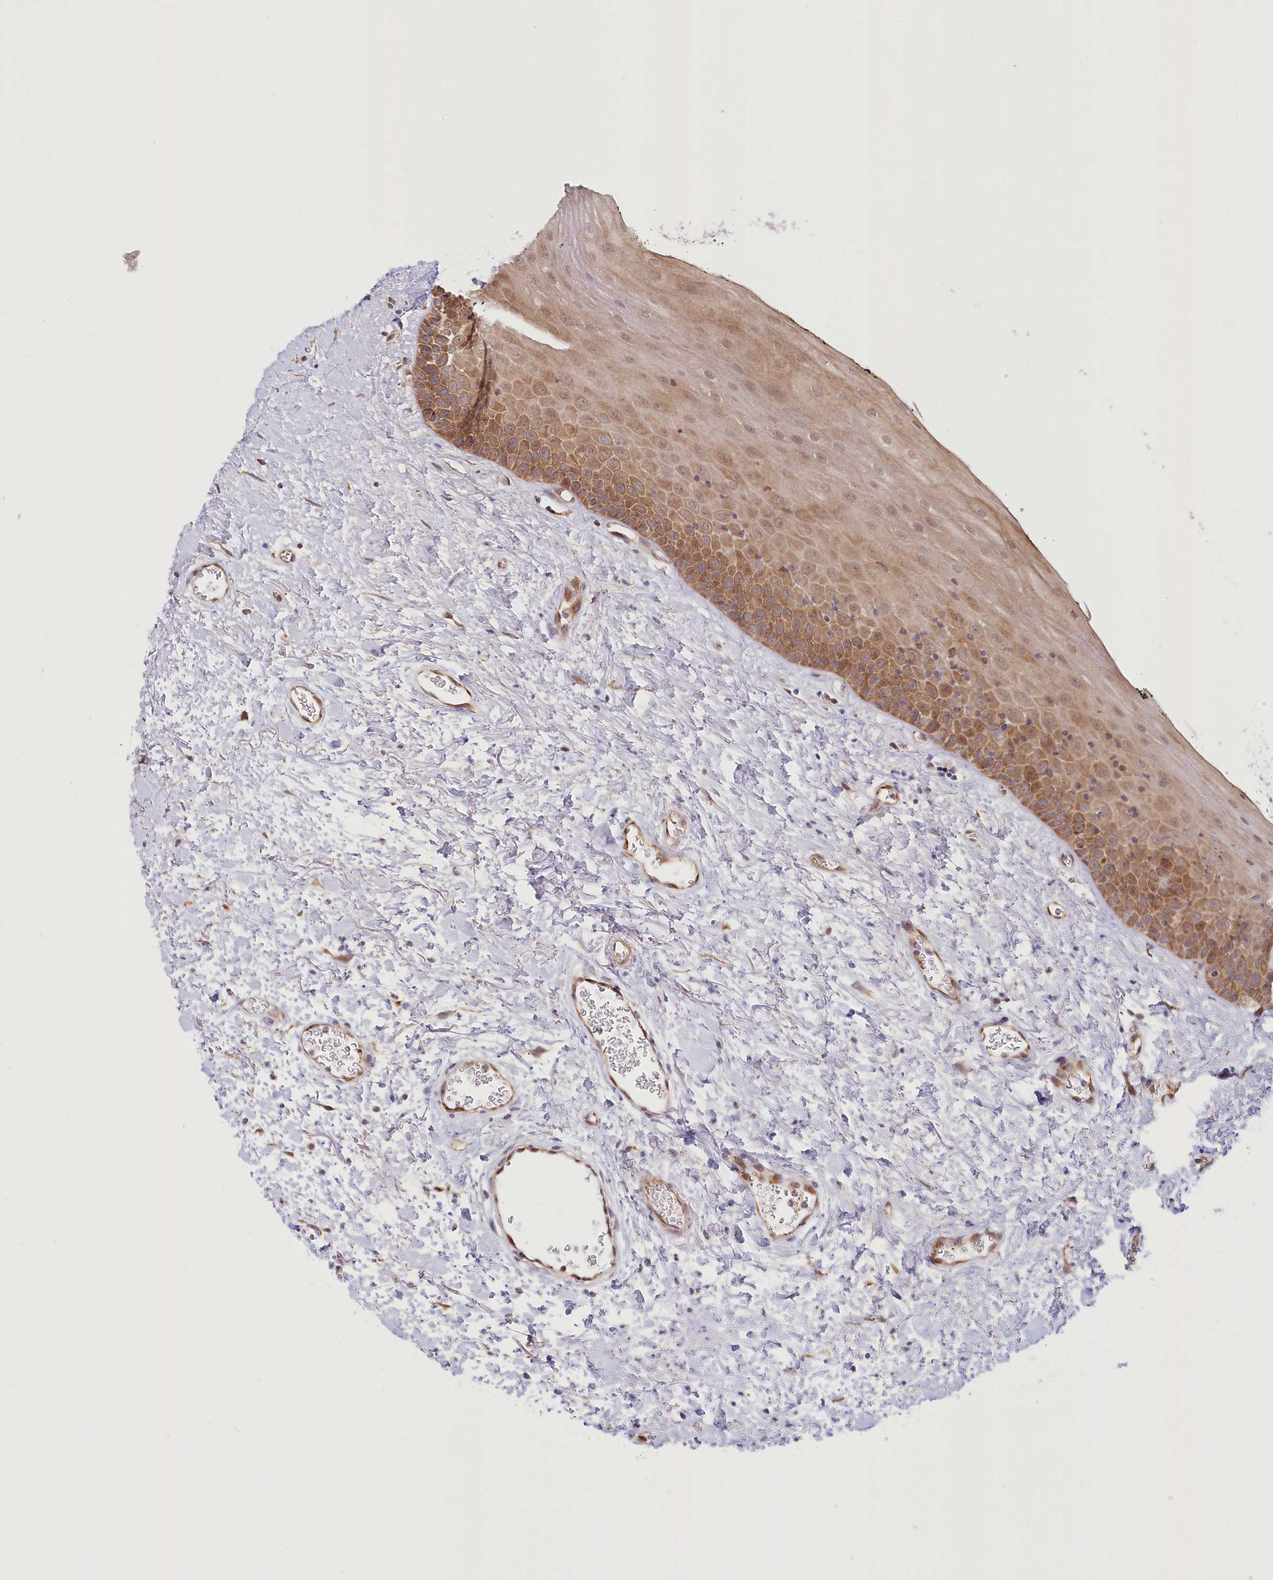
{"staining": {"intensity": "moderate", "quantity": "25%-75%", "location": "cytoplasmic/membranous,nuclear"}, "tissue": "oral mucosa", "cell_type": "Squamous epithelial cells", "image_type": "normal", "snomed": [{"axis": "morphology", "description": "Normal tissue, NOS"}, {"axis": "topography", "description": "Oral tissue"}], "caption": "The histopathology image shows immunohistochemical staining of benign oral mucosa. There is moderate cytoplasmic/membranous,nuclear positivity is identified in approximately 25%-75% of squamous epithelial cells.", "gene": "CEP70", "patient": {"sex": "male", "age": 74}}